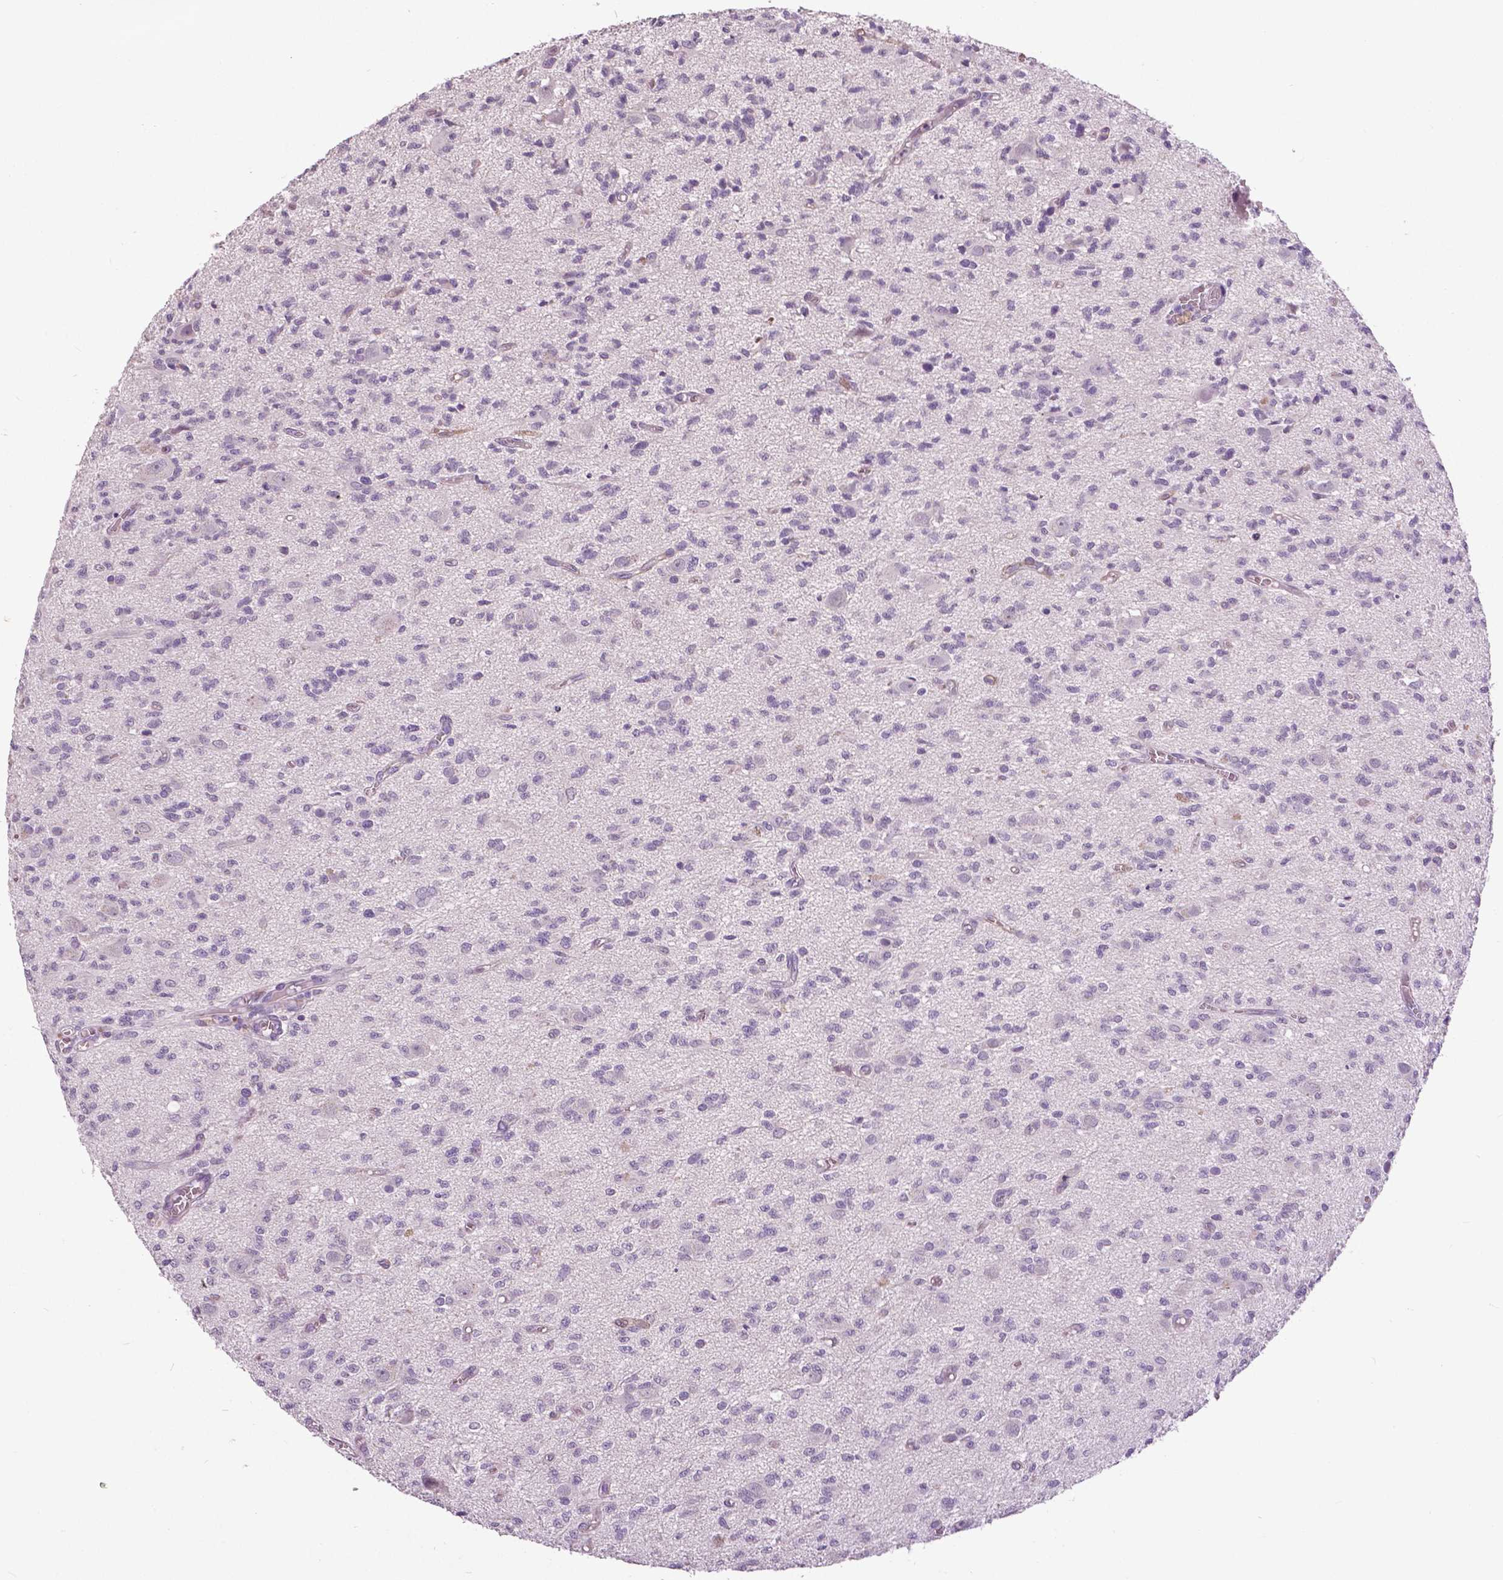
{"staining": {"intensity": "negative", "quantity": "none", "location": "none"}, "tissue": "glioma", "cell_type": "Tumor cells", "image_type": "cancer", "snomed": [{"axis": "morphology", "description": "Glioma, malignant, Low grade"}, {"axis": "topography", "description": "Brain"}], "caption": "Tumor cells show no significant protein staining in low-grade glioma (malignant).", "gene": "FOXA1", "patient": {"sex": "male", "age": 64}}